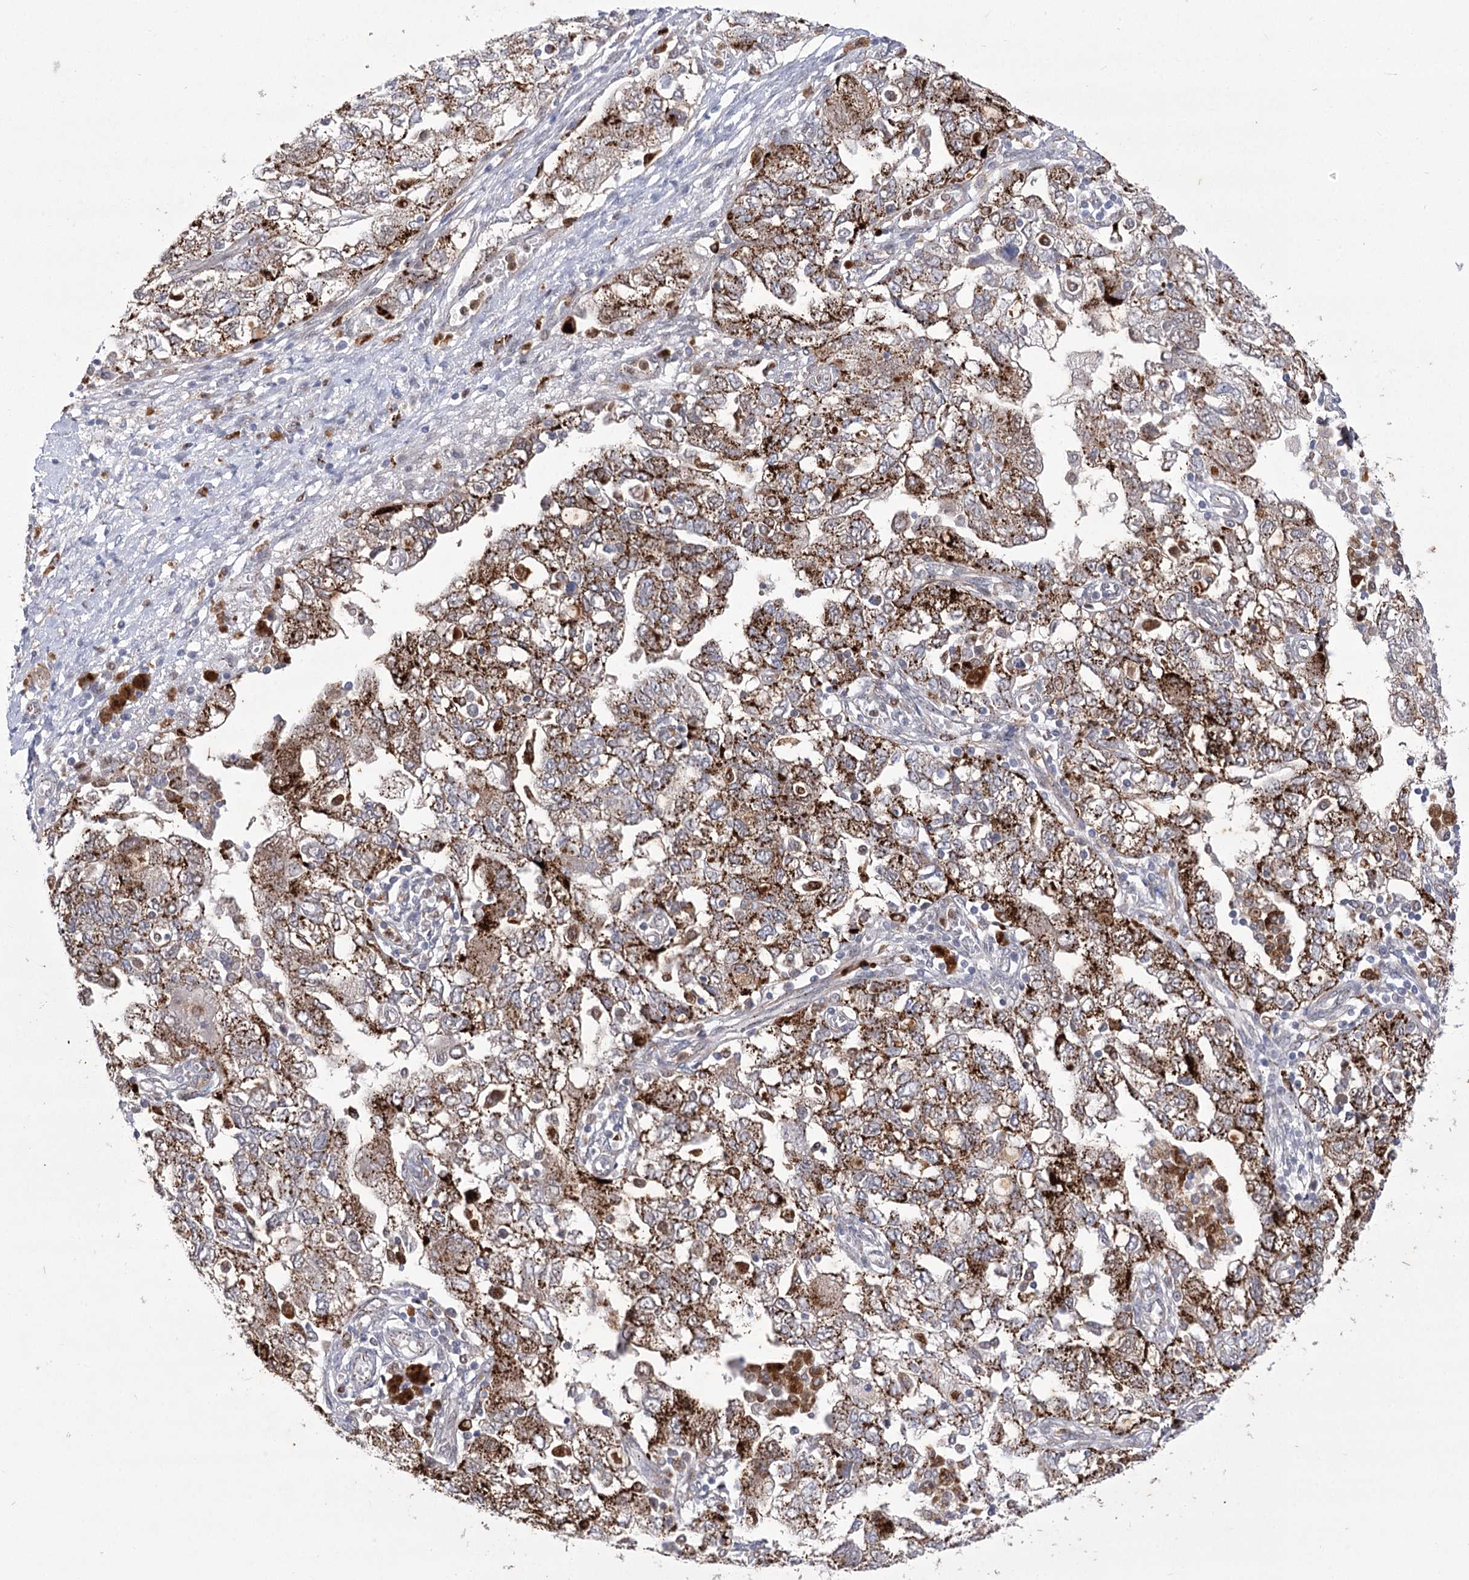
{"staining": {"intensity": "strong", "quantity": ">75%", "location": "cytoplasmic/membranous"}, "tissue": "ovarian cancer", "cell_type": "Tumor cells", "image_type": "cancer", "snomed": [{"axis": "morphology", "description": "Carcinoma, NOS"}, {"axis": "morphology", "description": "Cystadenocarcinoma, serous, NOS"}, {"axis": "topography", "description": "Ovary"}], "caption": "Ovarian cancer stained for a protein (brown) demonstrates strong cytoplasmic/membranous positive expression in about >75% of tumor cells.", "gene": "SIAE", "patient": {"sex": "female", "age": 69}}